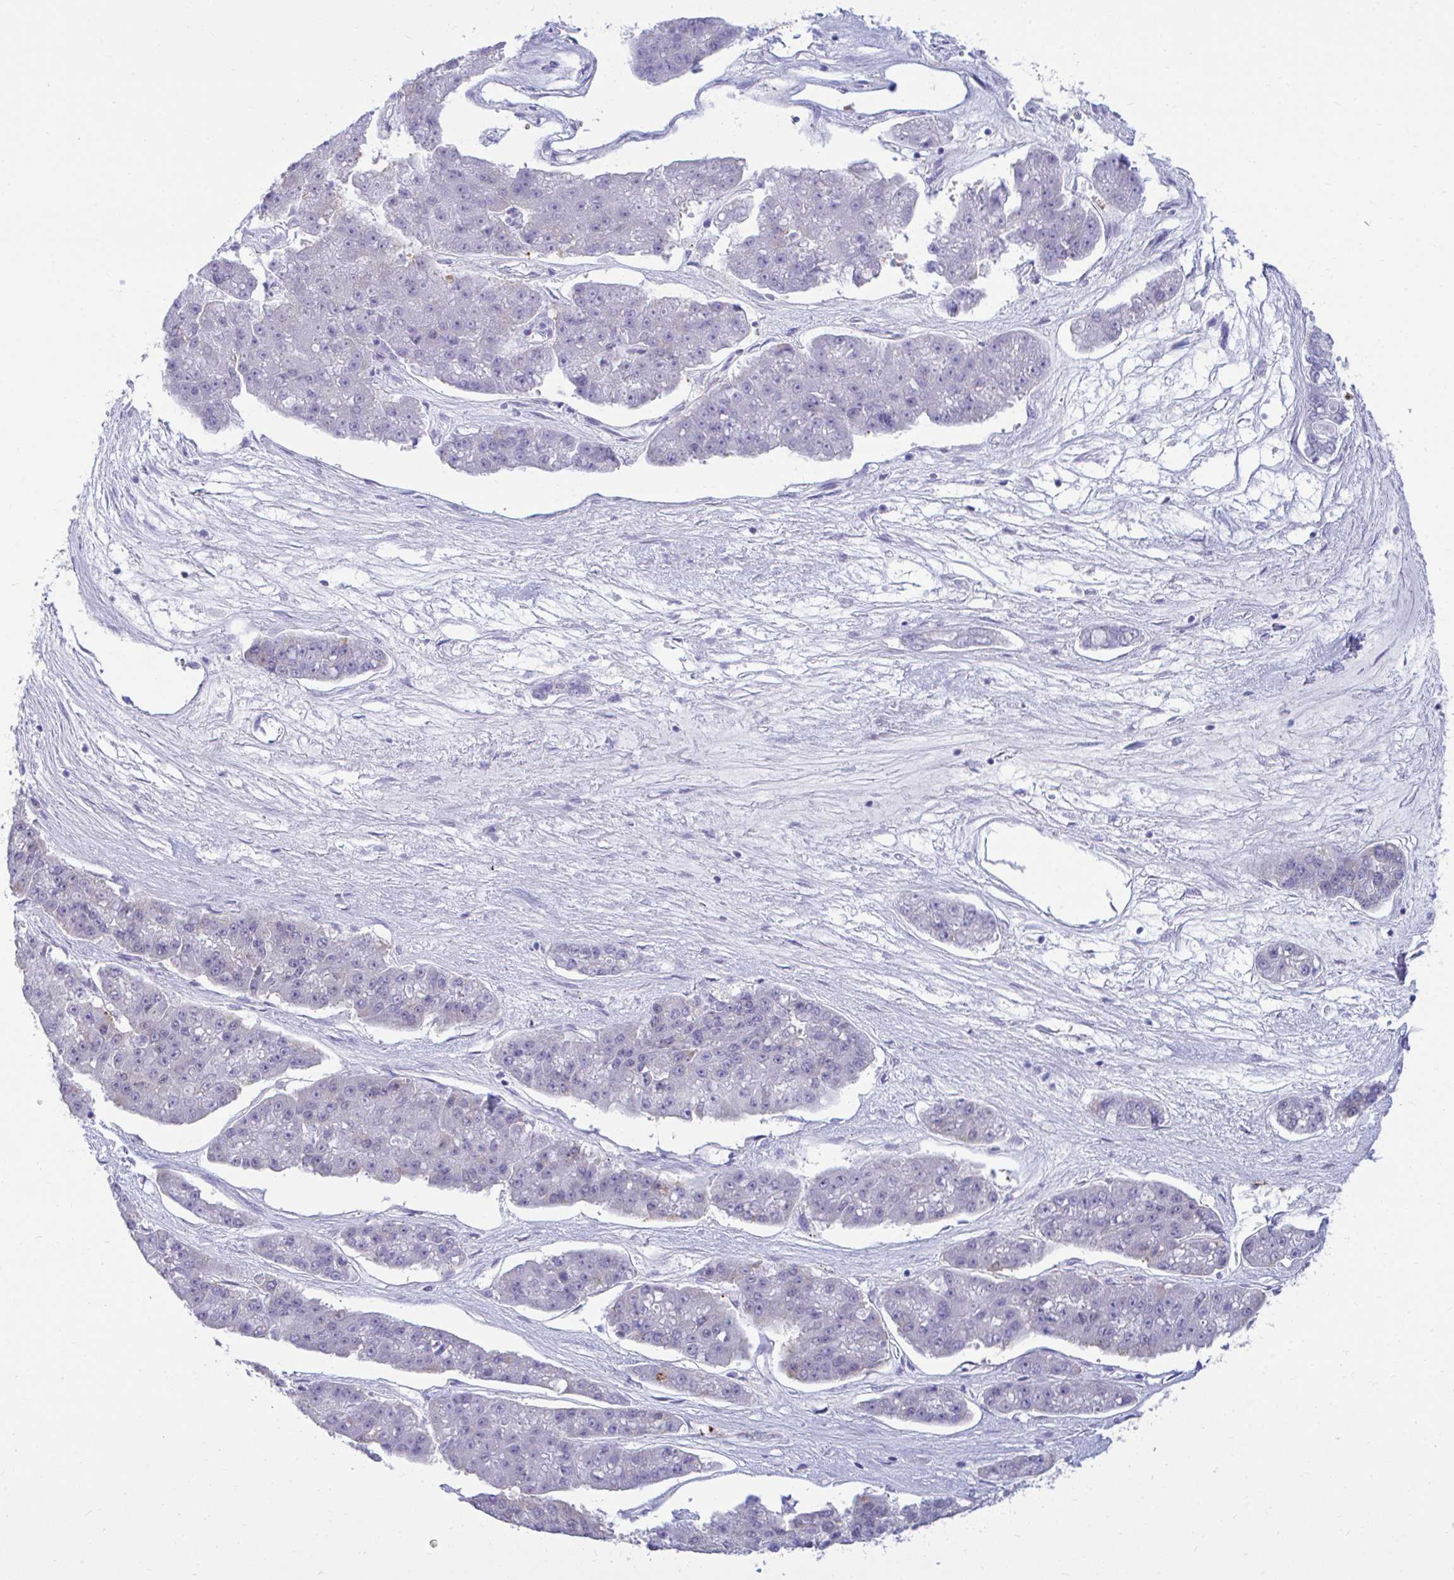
{"staining": {"intensity": "negative", "quantity": "none", "location": "none"}, "tissue": "pancreatic cancer", "cell_type": "Tumor cells", "image_type": "cancer", "snomed": [{"axis": "morphology", "description": "Adenocarcinoma, NOS"}, {"axis": "topography", "description": "Pancreas"}], "caption": "IHC of human adenocarcinoma (pancreatic) reveals no positivity in tumor cells.", "gene": "CSE1L", "patient": {"sex": "male", "age": 50}}